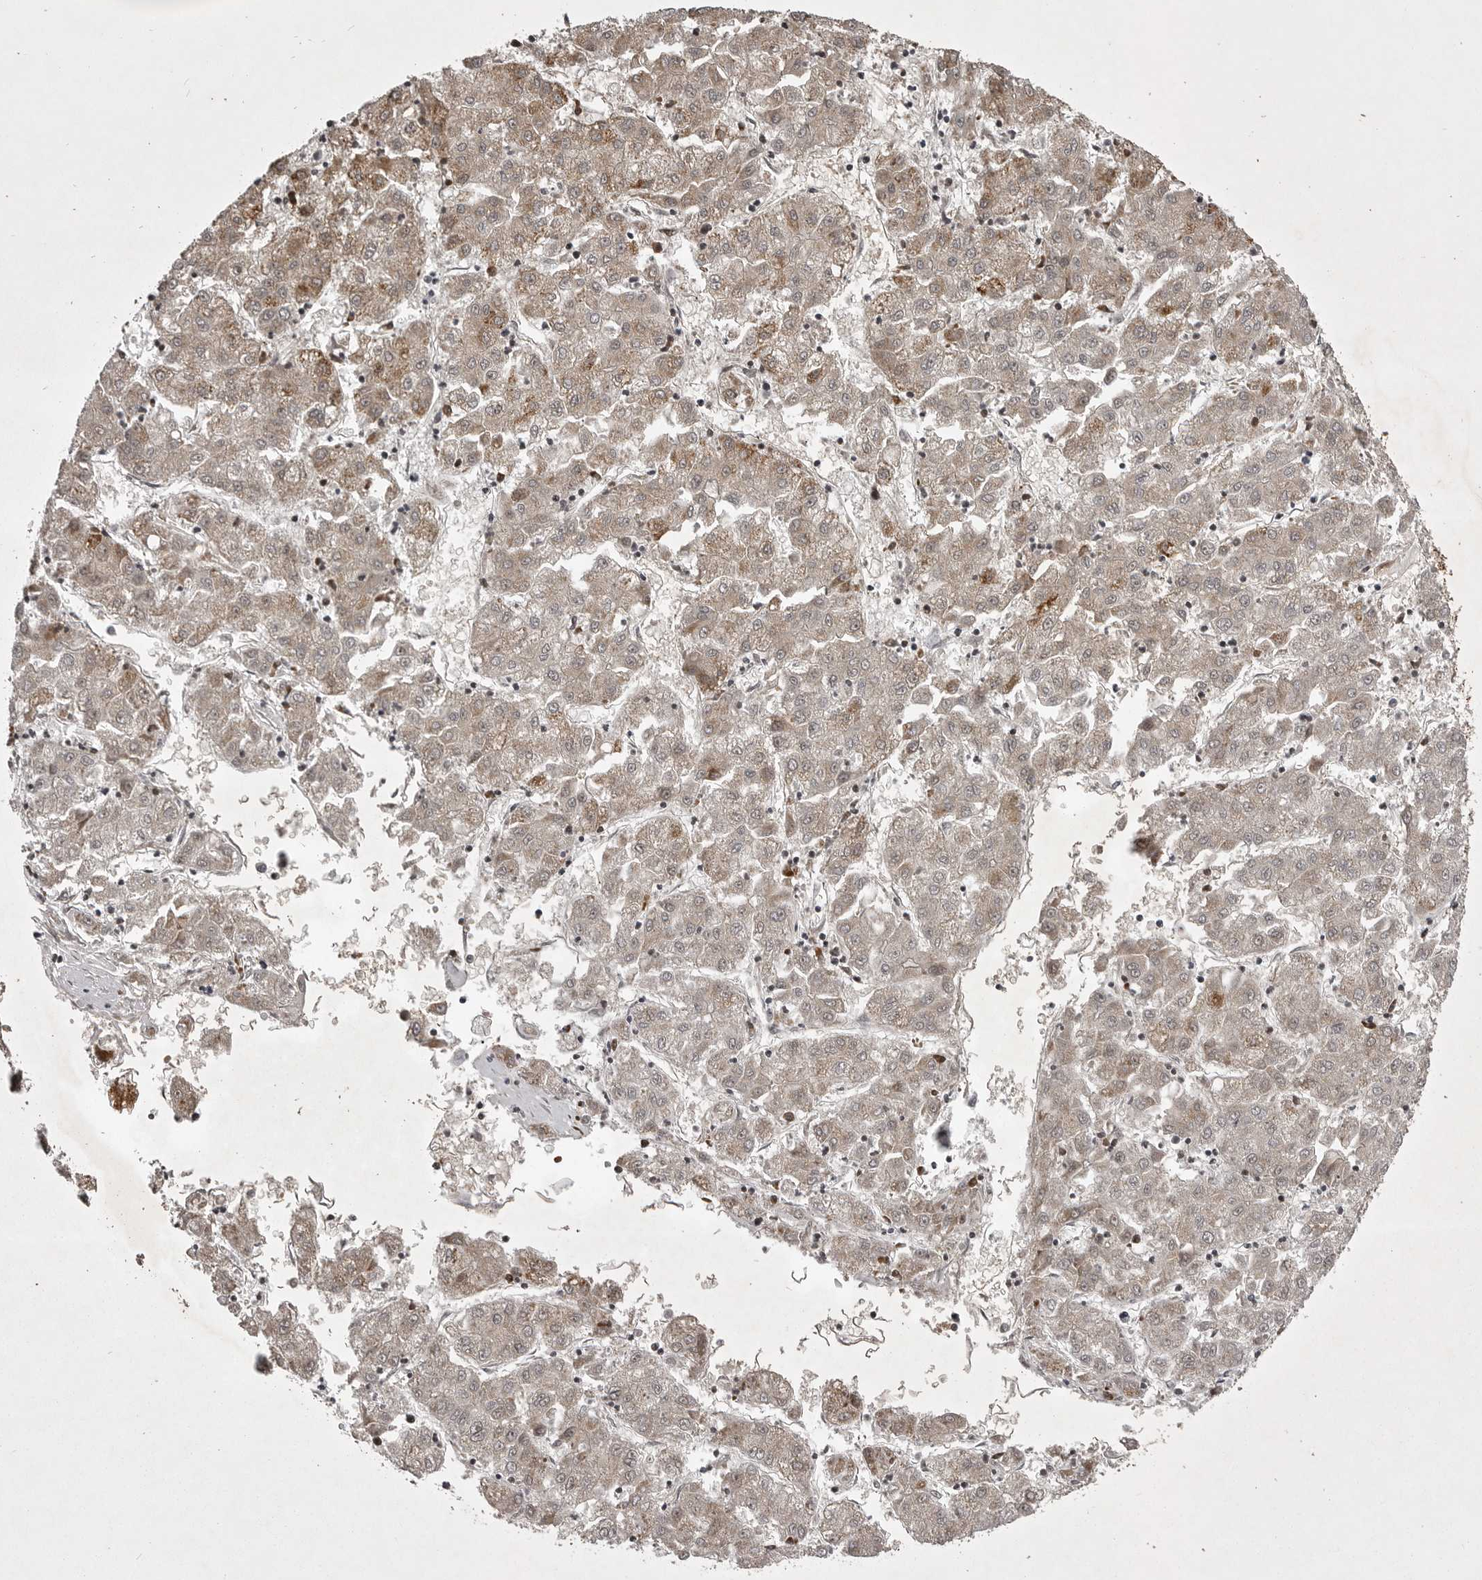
{"staining": {"intensity": "moderate", "quantity": "25%-75%", "location": "cytoplasmic/membranous"}, "tissue": "liver cancer", "cell_type": "Tumor cells", "image_type": "cancer", "snomed": [{"axis": "morphology", "description": "Carcinoma, Hepatocellular, NOS"}, {"axis": "topography", "description": "Liver"}], "caption": "Human liver hepatocellular carcinoma stained with a protein marker displays moderate staining in tumor cells.", "gene": "SNX16", "patient": {"sex": "male", "age": 72}}